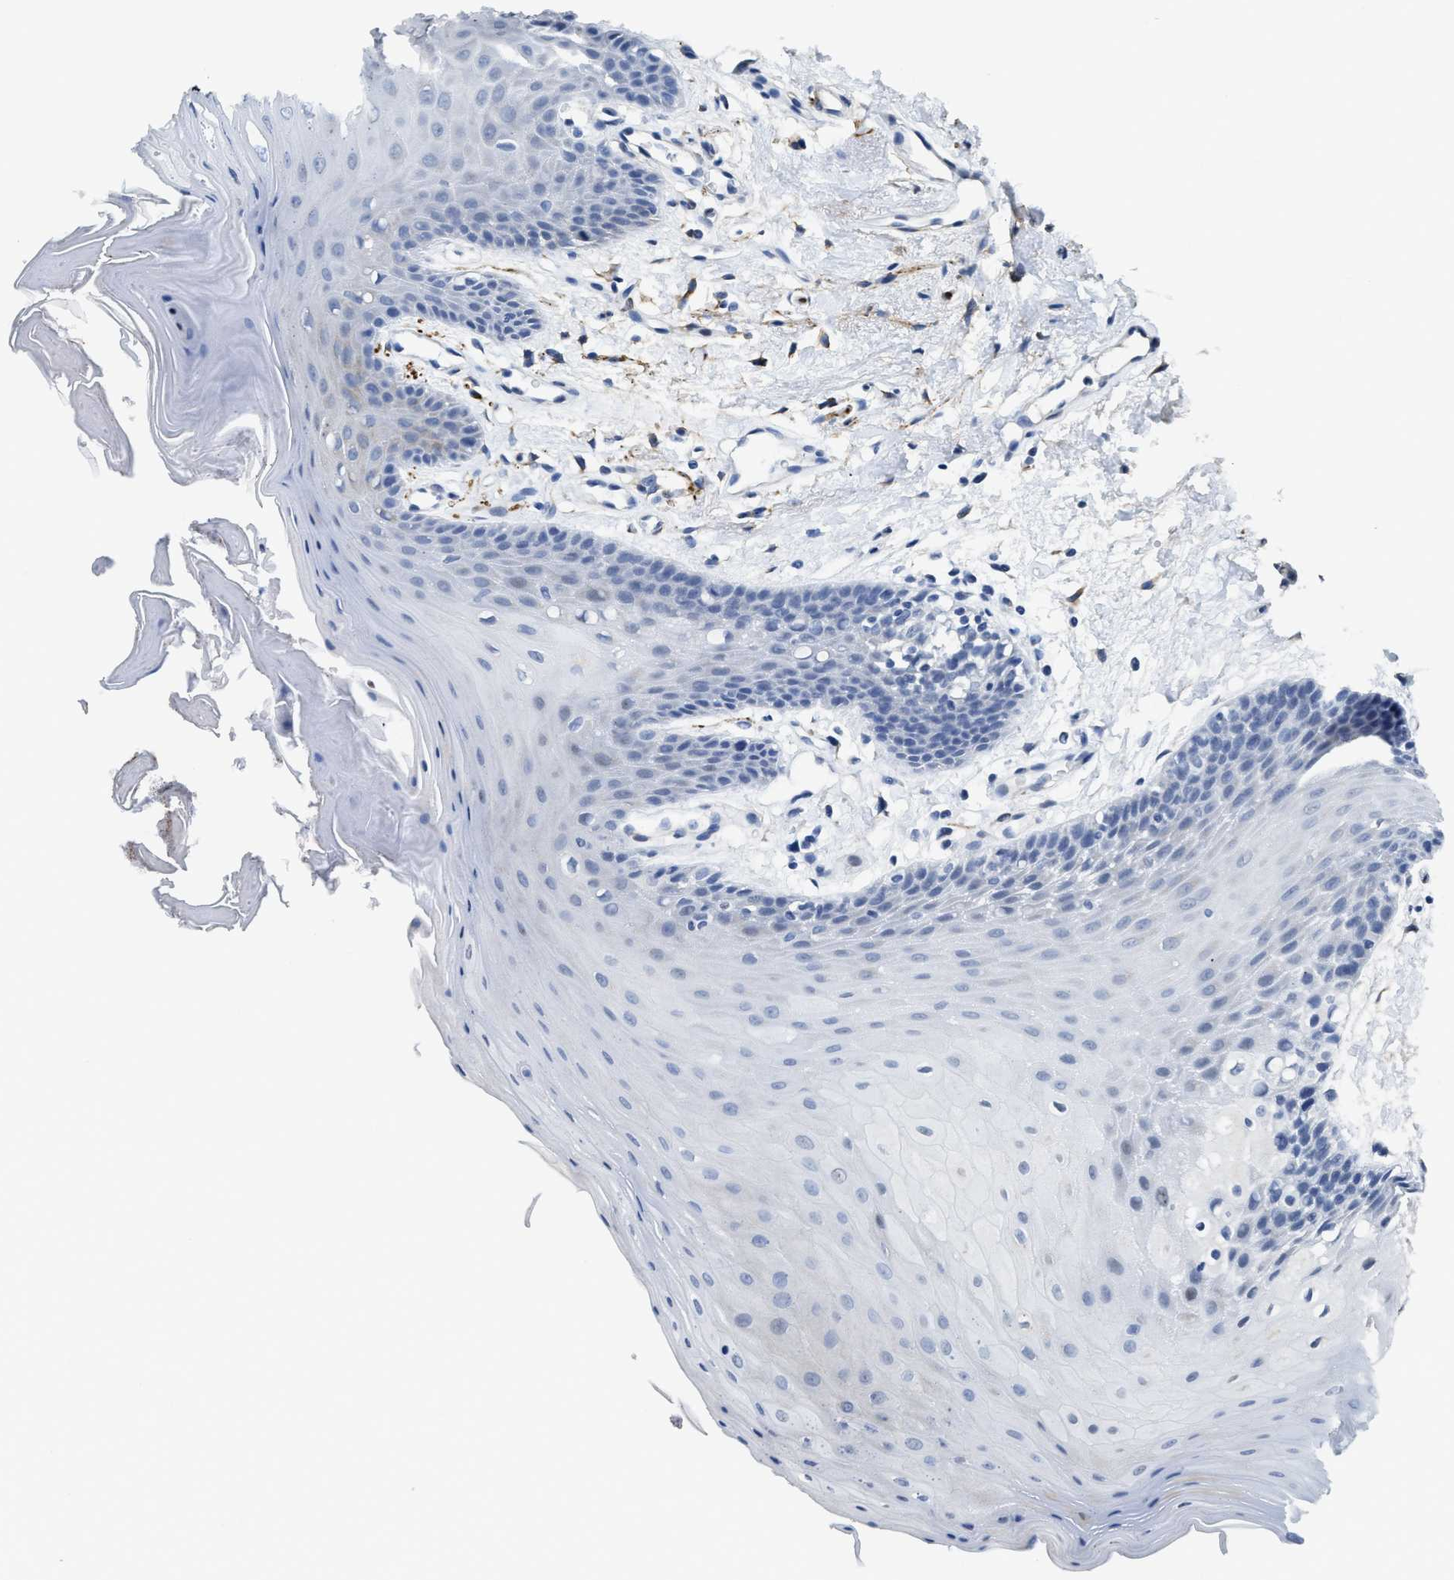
{"staining": {"intensity": "negative", "quantity": "none", "location": "none"}, "tissue": "oral mucosa", "cell_type": "Squamous epithelial cells", "image_type": "normal", "snomed": [{"axis": "morphology", "description": "Normal tissue, NOS"}, {"axis": "morphology", "description": "Squamous cell carcinoma, NOS"}, {"axis": "topography", "description": "Oral tissue"}, {"axis": "topography", "description": "Head-Neck"}], "caption": "The photomicrograph displays no significant expression in squamous epithelial cells of oral mucosa.", "gene": "ZSWIM5", "patient": {"sex": "male", "age": 71}}